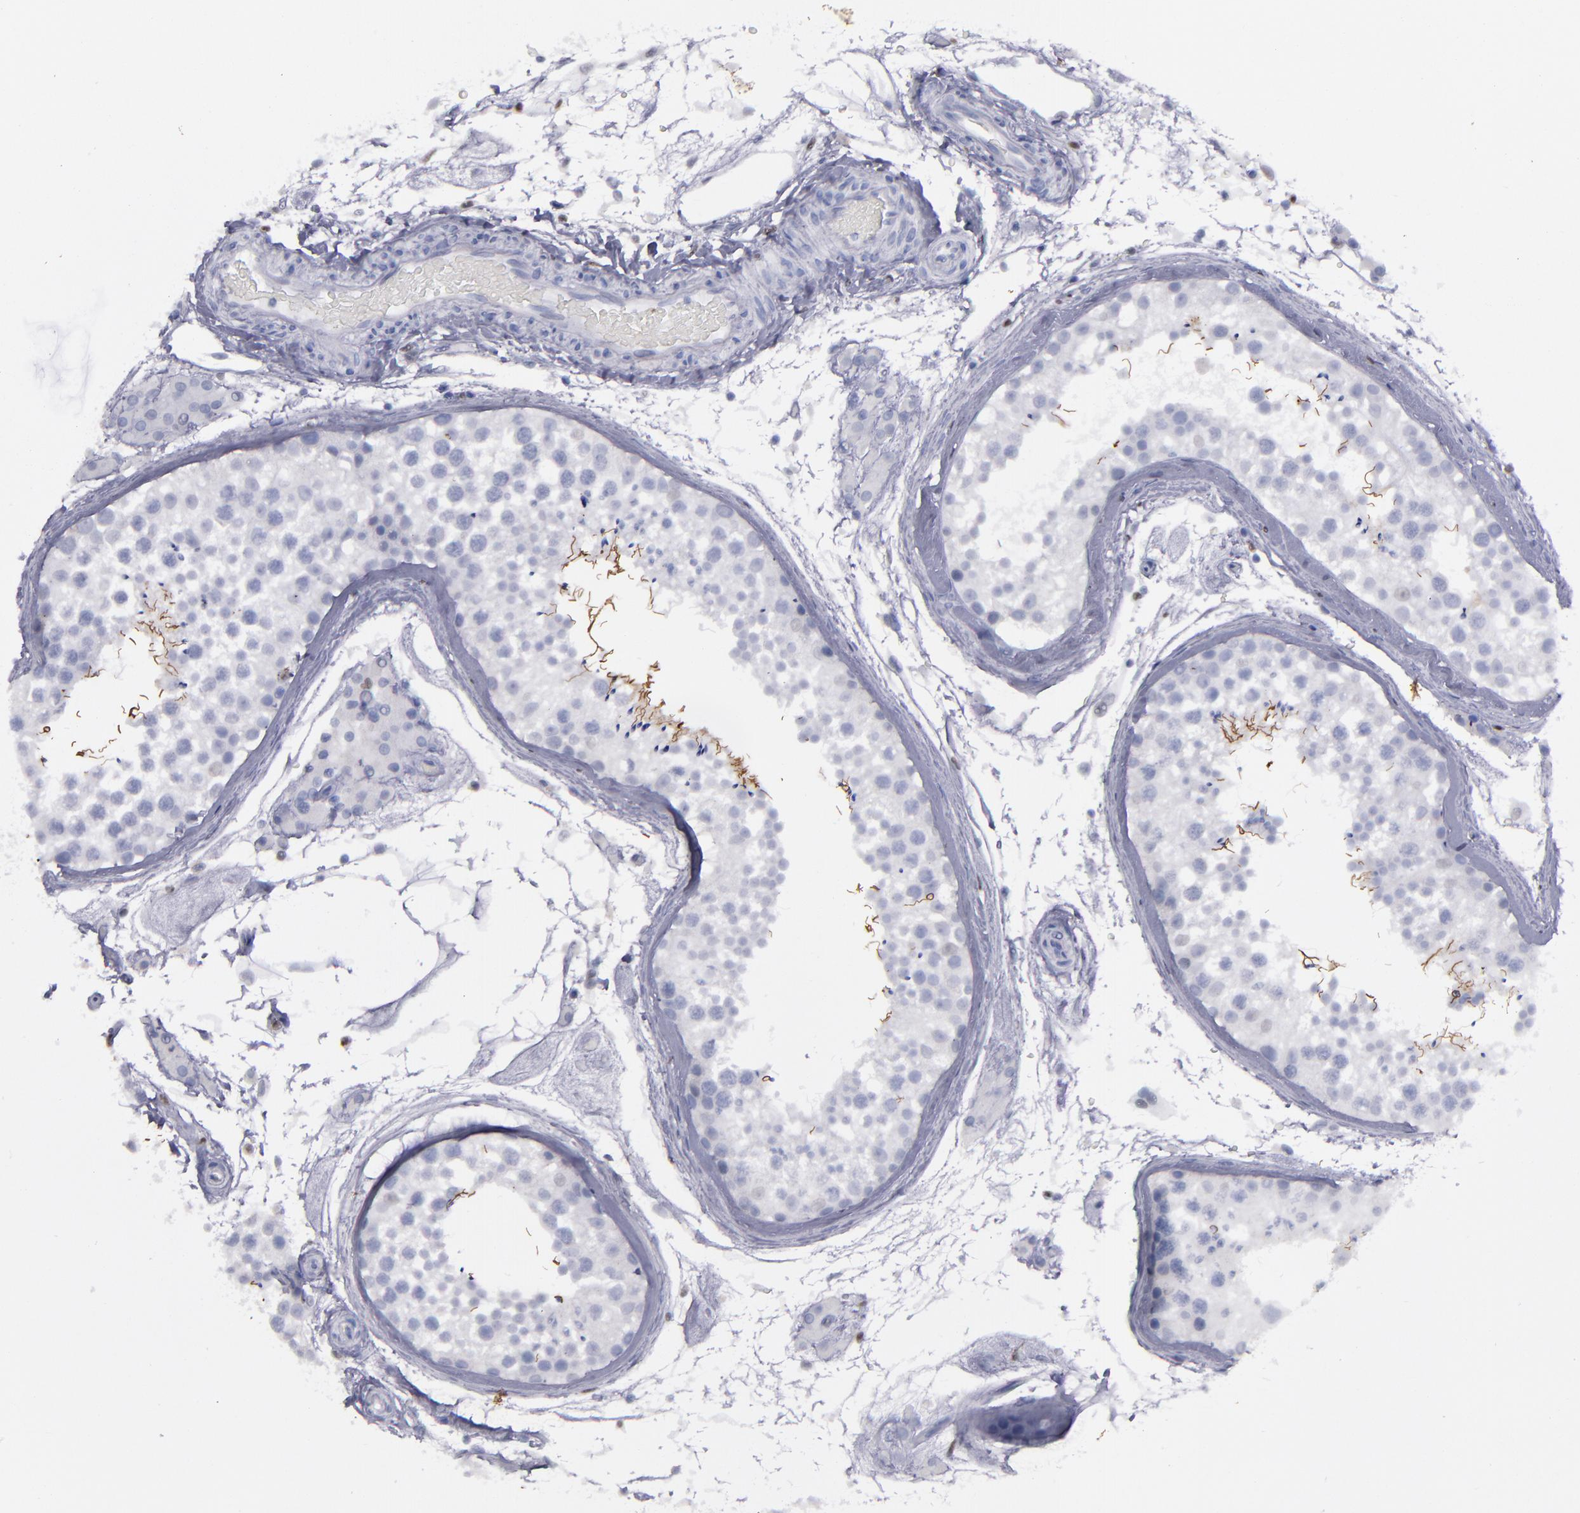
{"staining": {"intensity": "negative", "quantity": "none", "location": "none"}, "tissue": "testis", "cell_type": "Cells in seminiferous ducts", "image_type": "normal", "snomed": [{"axis": "morphology", "description": "Normal tissue, NOS"}, {"axis": "topography", "description": "Testis"}], "caption": "A high-resolution image shows IHC staining of unremarkable testis, which exhibits no significant staining in cells in seminiferous ducts. (DAB immunohistochemistry (IHC), high magnification).", "gene": "IRF8", "patient": {"sex": "male", "age": 46}}